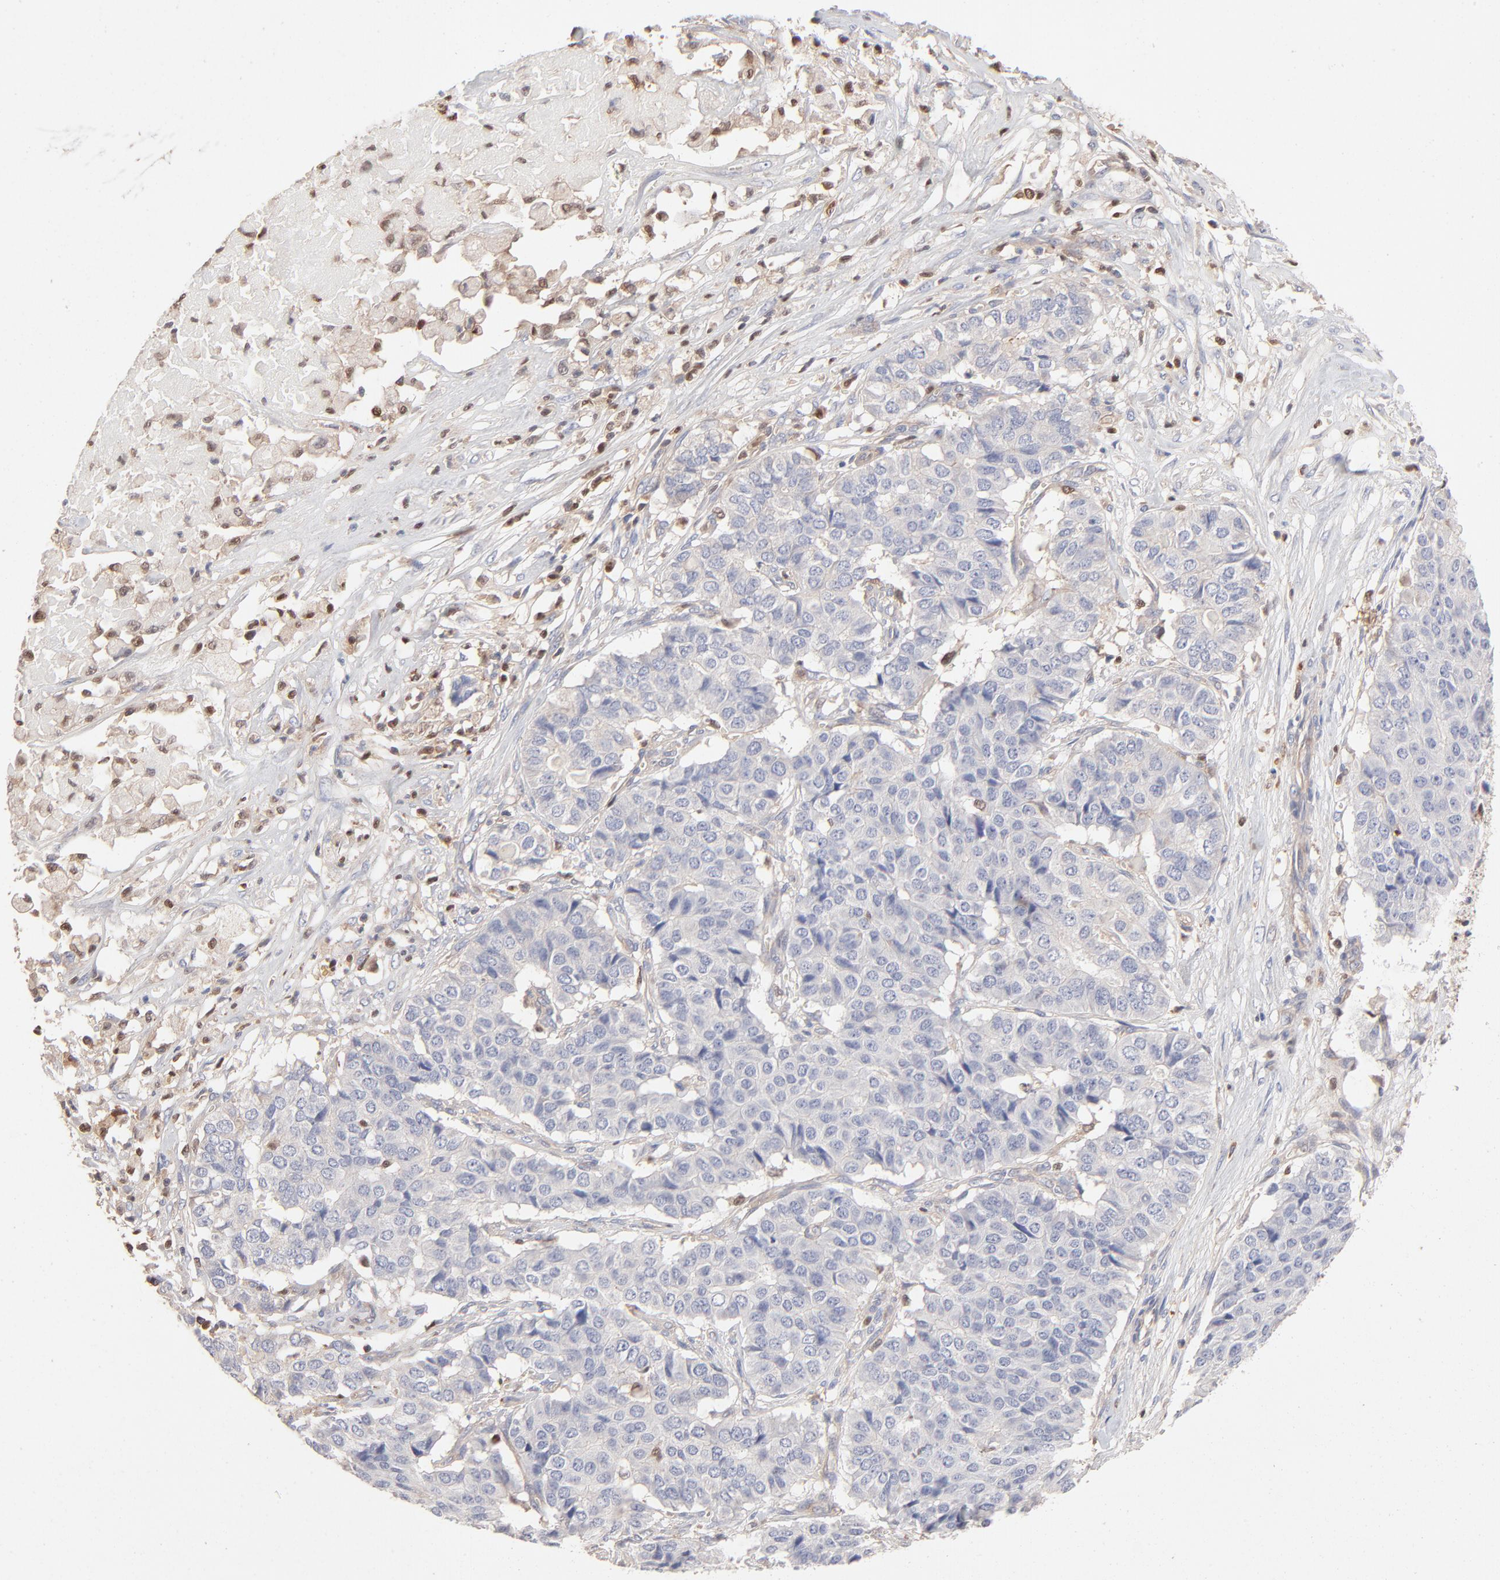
{"staining": {"intensity": "negative", "quantity": "none", "location": "none"}, "tissue": "pancreatic cancer", "cell_type": "Tumor cells", "image_type": "cancer", "snomed": [{"axis": "morphology", "description": "Adenocarcinoma, NOS"}, {"axis": "topography", "description": "Pancreas"}], "caption": "Immunohistochemistry of adenocarcinoma (pancreatic) displays no positivity in tumor cells.", "gene": "ARHGEF6", "patient": {"sex": "male", "age": 50}}